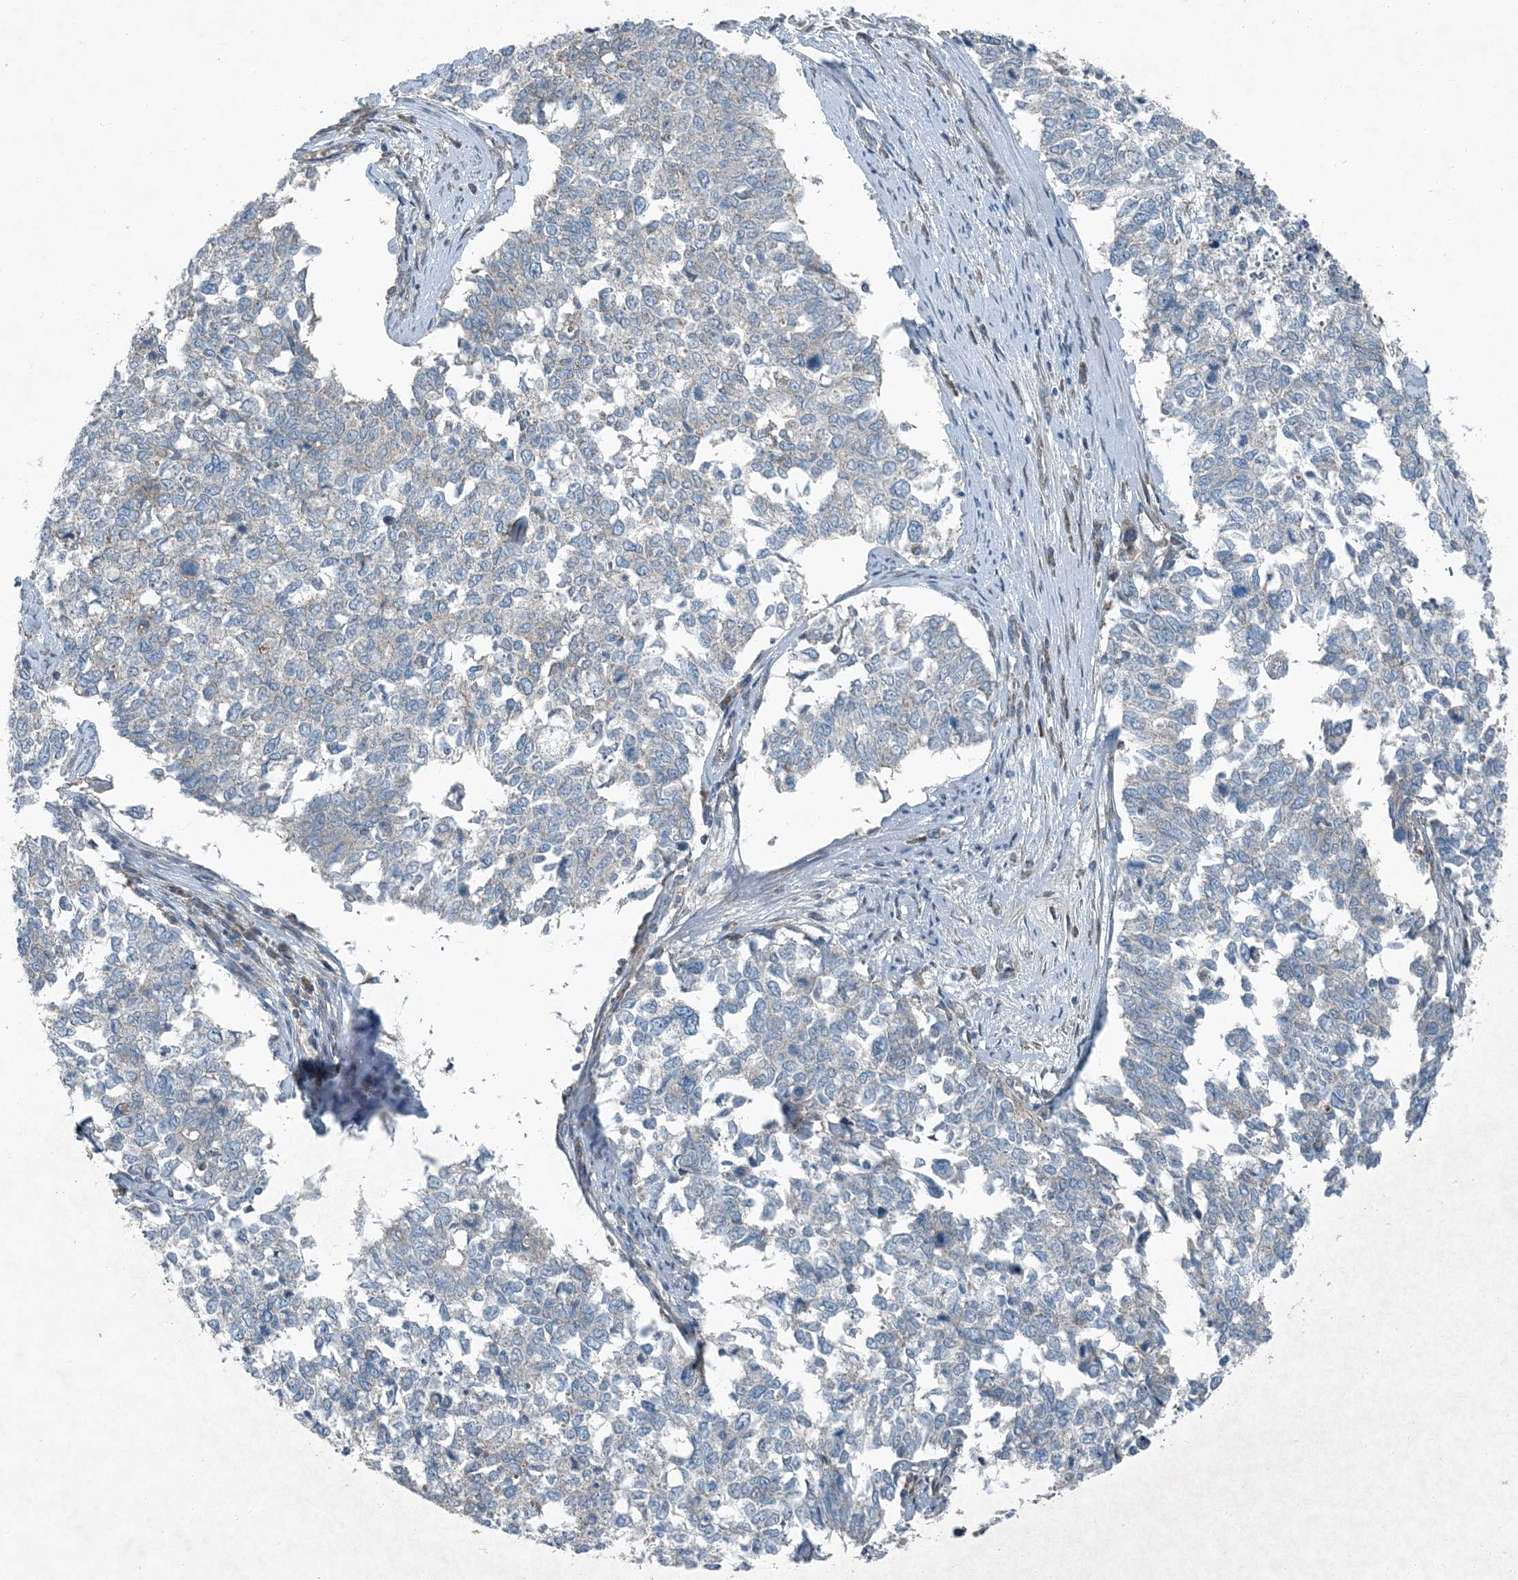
{"staining": {"intensity": "negative", "quantity": "none", "location": "none"}, "tissue": "cervical cancer", "cell_type": "Tumor cells", "image_type": "cancer", "snomed": [{"axis": "morphology", "description": "Squamous cell carcinoma, NOS"}, {"axis": "topography", "description": "Cervix"}], "caption": "Micrograph shows no protein staining in tumor cells of cervical squamous cell carcinoma tissue.", "gene": "APOM", "patient": {"sex": "female", "age": 63}}